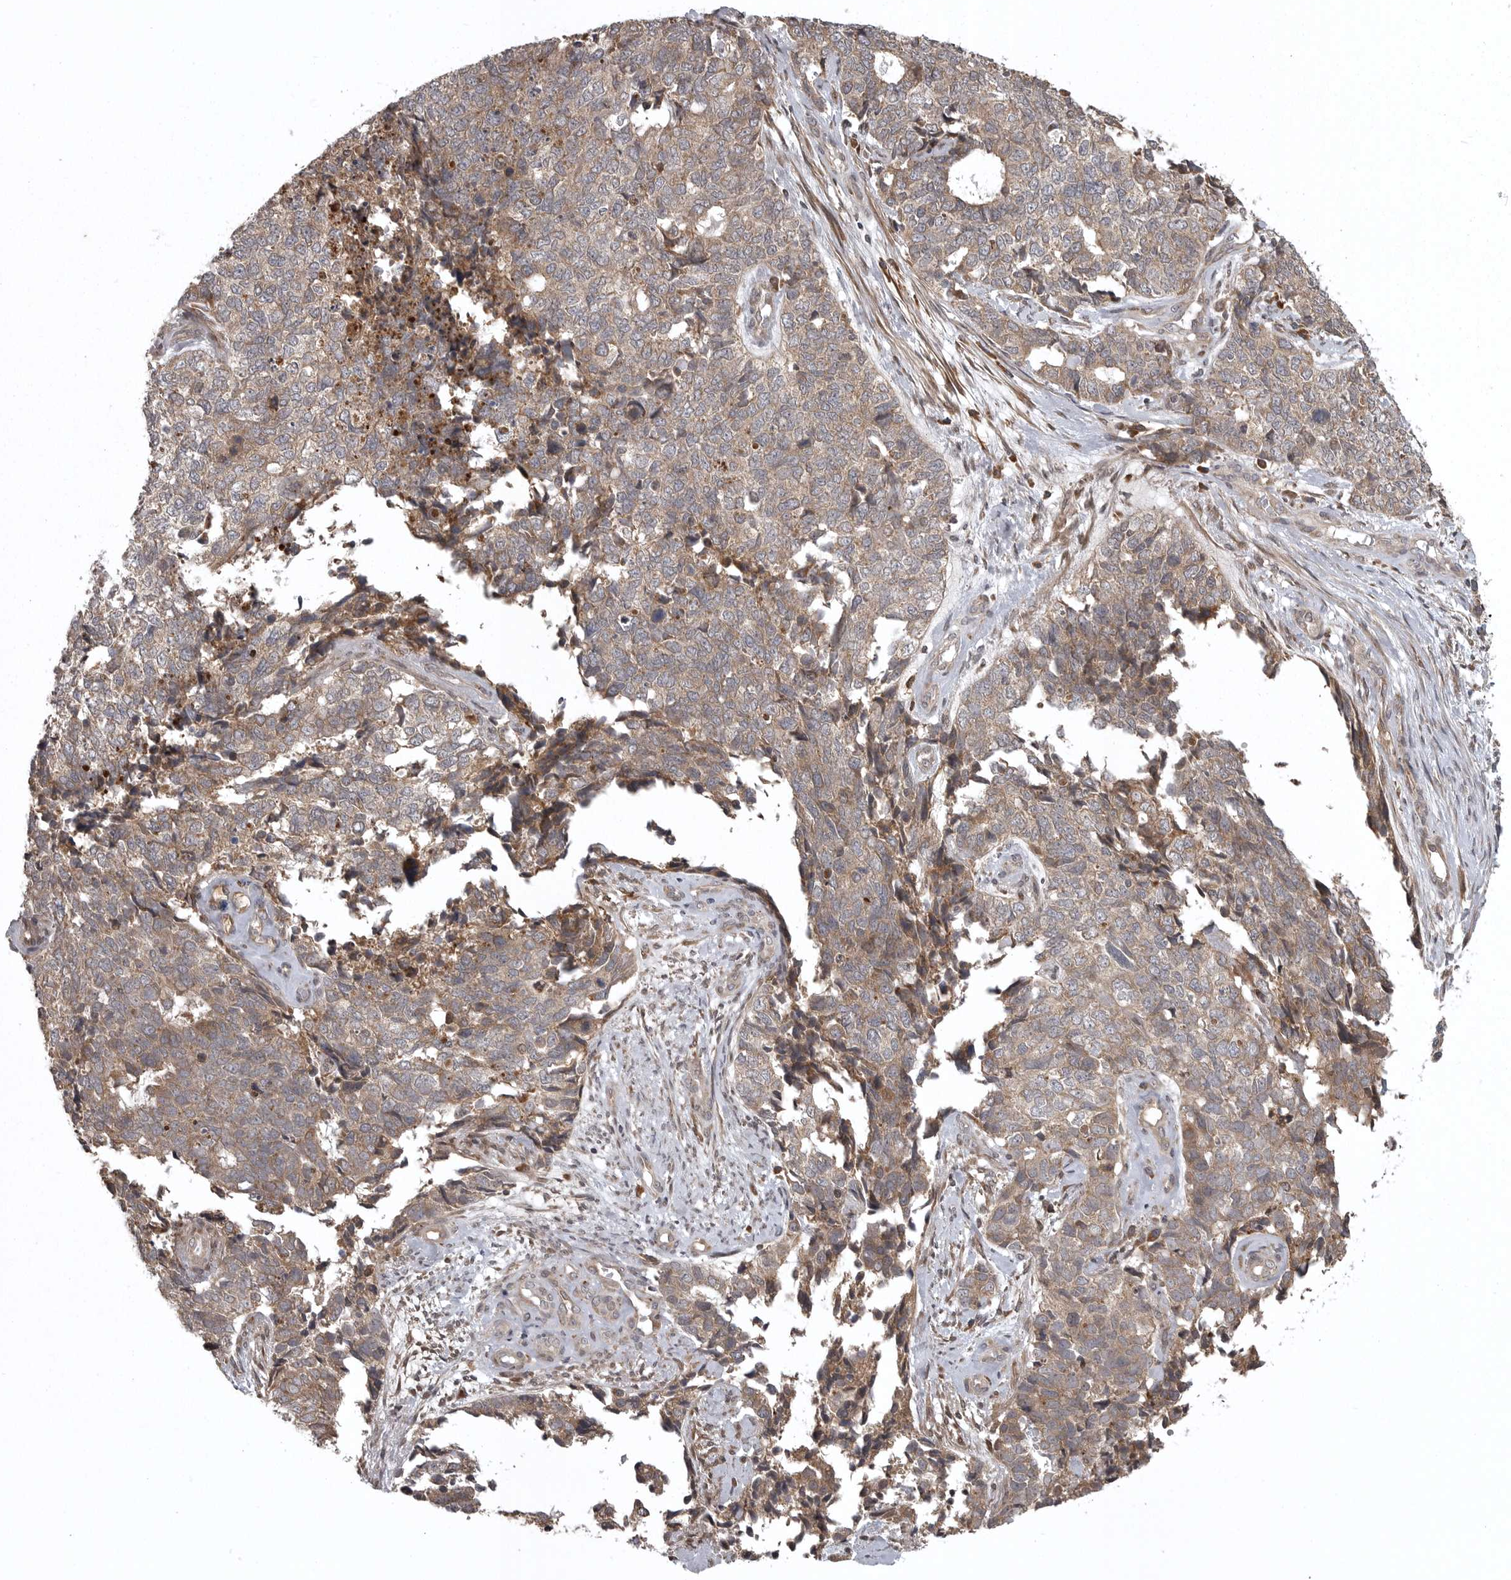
{"staining": {"intensity": "weak", "quantity": ">75%", "location": "cytoplasmic/membranous"}, "tissue": "cervical cancer", "cell_type": "Tumor cells", "image_type": "cancer", "snomed": [{"axis": "morphology", "description": "Squamous cell carcinoma, NOS"}, {"axis": "topography", "description": "Cervix"}], "caption": "Immunohistochemical staining of human squamous cell carcinoma (cervical) reveals low levels of weak cytoplasmic/membranous protein staining in approximately >75% of tumor cells. Nuclei are stained in blue.", "gene": "GPR31", "patient": {"sex": "female", "age": 63}}